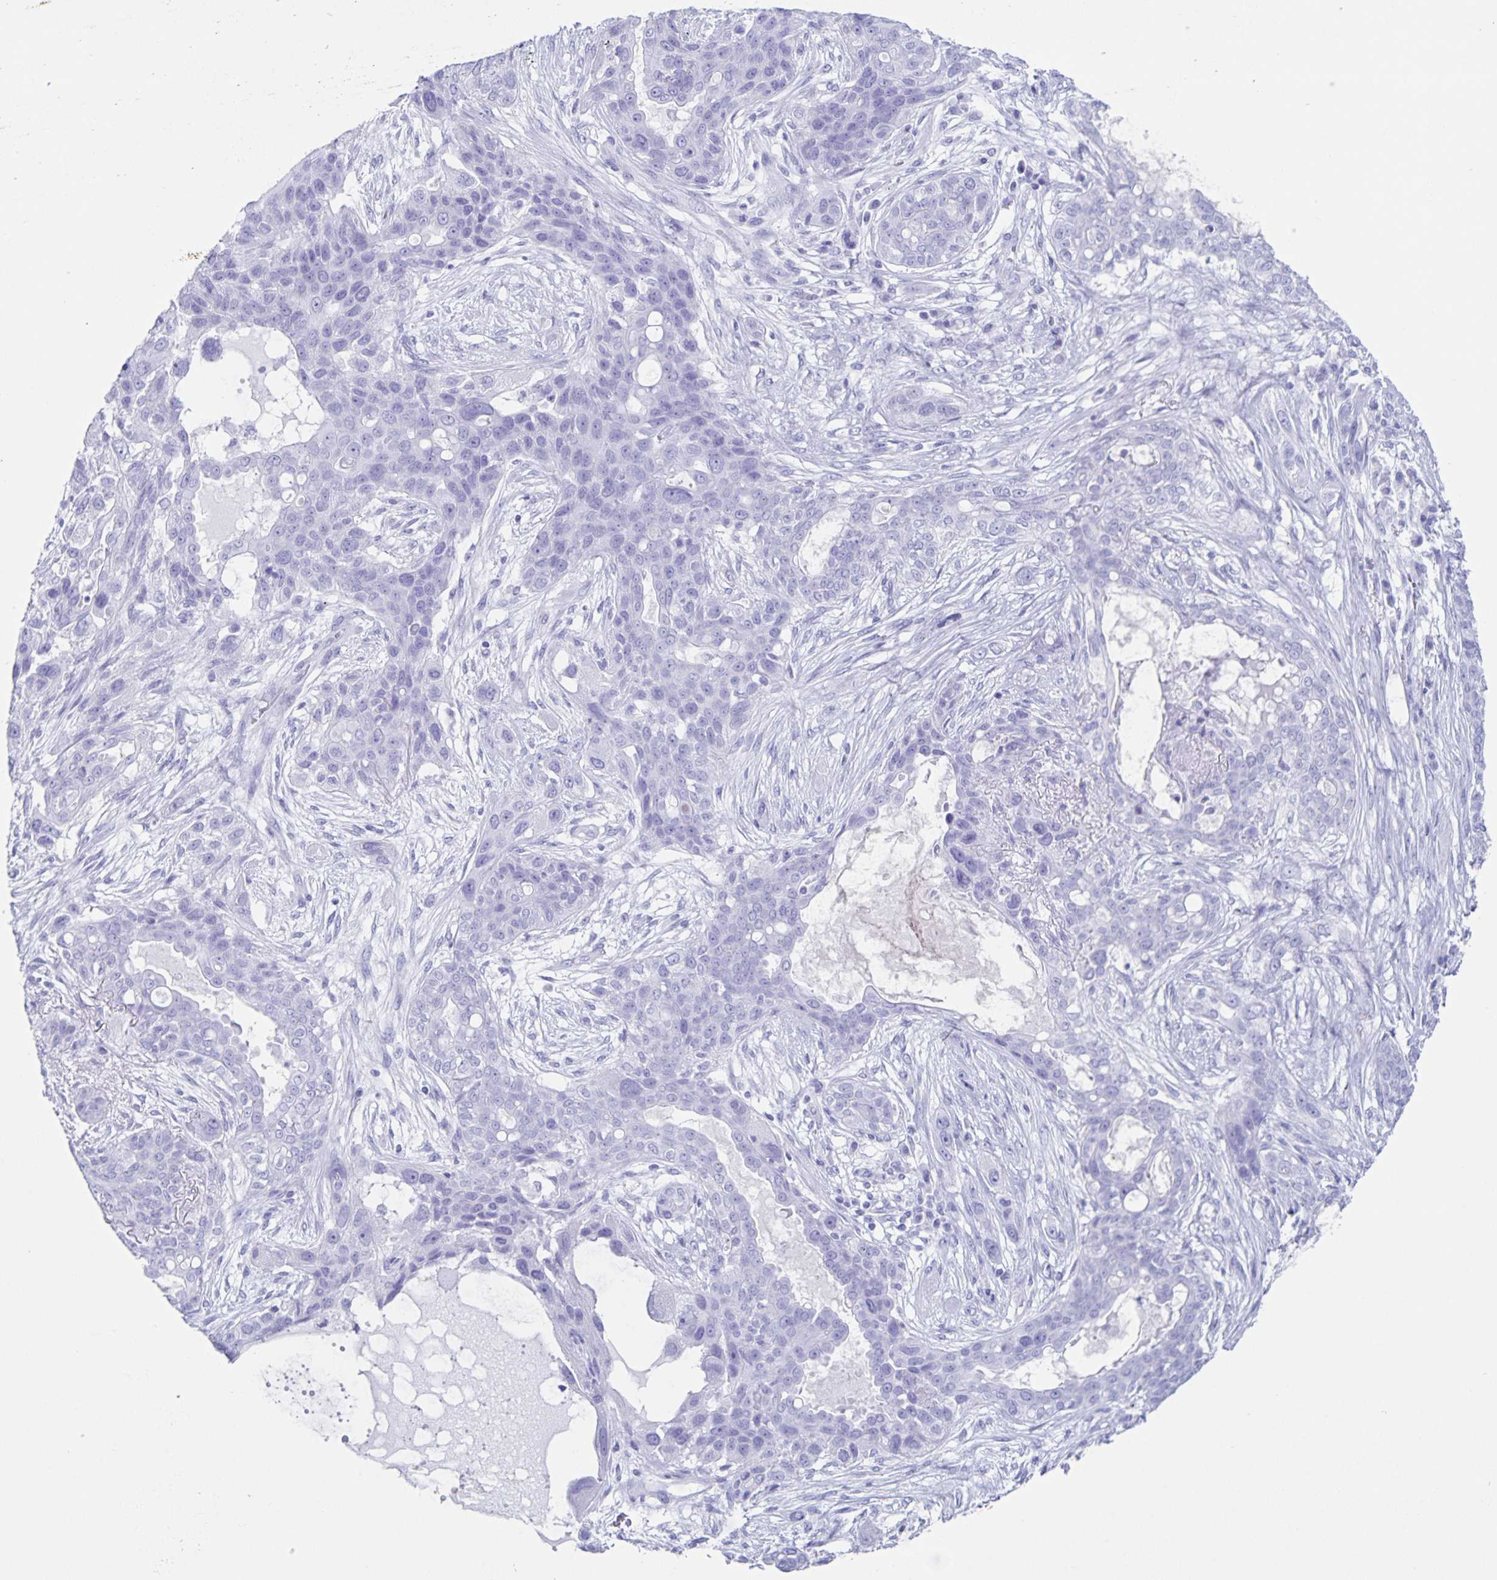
{"staining": {"intensity": "negative", "quantity": "none", "location": "none"}, "tissue": "lung cancer", "cell_type": "Tumor cells", "image_type": "cancer", "snomed": [{"axis": "morphology", "description": "Squamous cell carcinoma, NOS"}, {"axis": "topography", "description": "Lung"}], "caption": "An immunohistochemistry (IHC) micrograph of squamous cell carcinoma (lung) is shown. There is no staining in tumor cells of squamous cell carcinoma (lung).", "gene": "C12orf56", "patient": {"sex": "female", "age": 70}}